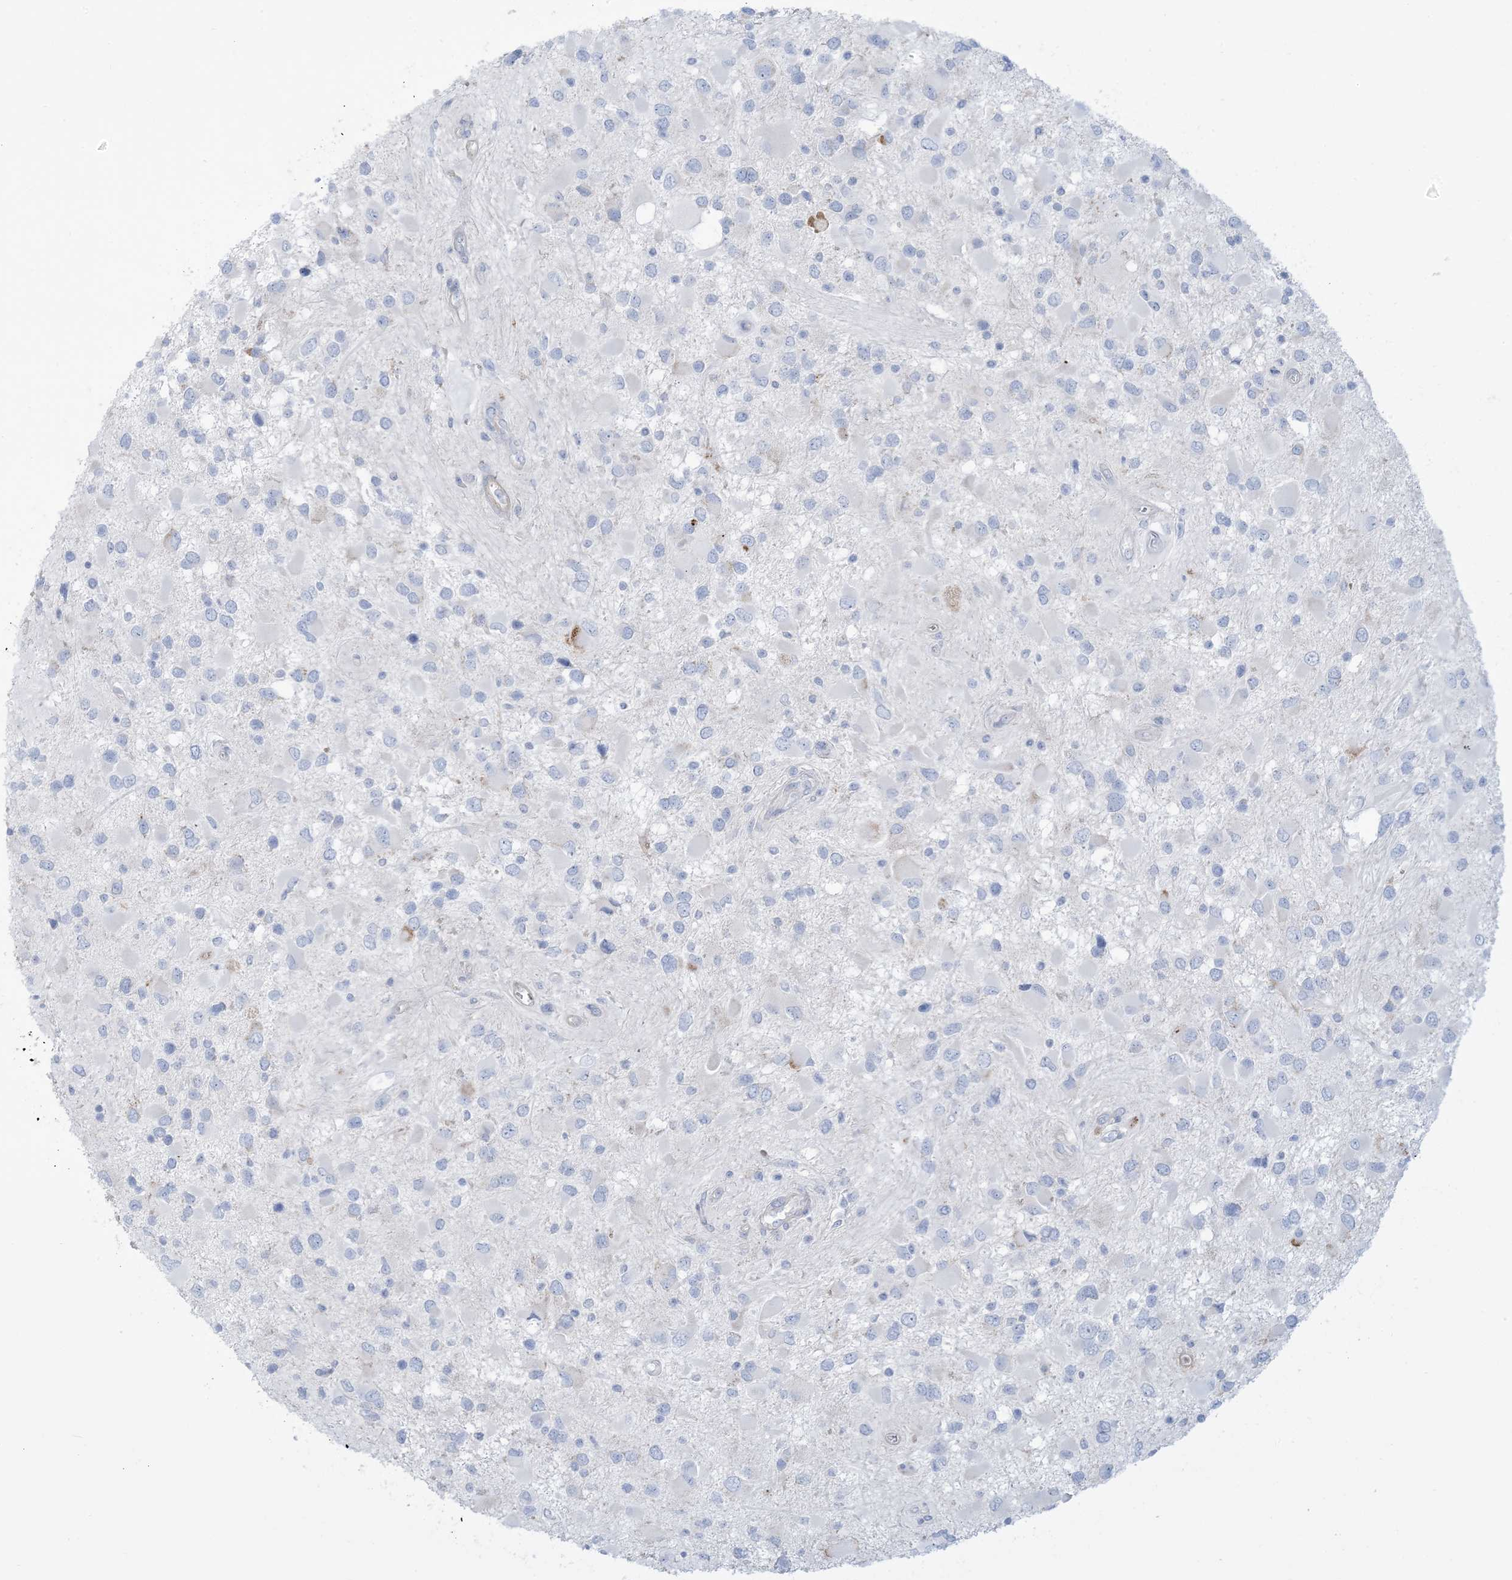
{"staining": {"intensity": "negative", "quantity": "none", "location": "none"}, "tissue": "glioma", "cell_type": "Tumor cells", "image_type": "cancer", "snomed": [{"axis": "morphology", "description": "Glioma, malignant, High grade"}, {"axis": "topography", "description": "Brain"}], "caption": "Tumor cells are negative for brown protein staining in malignant high-grade glioma.", "gene": "MTHFD2L", "patient": {"sex": "male", "age": 53}}